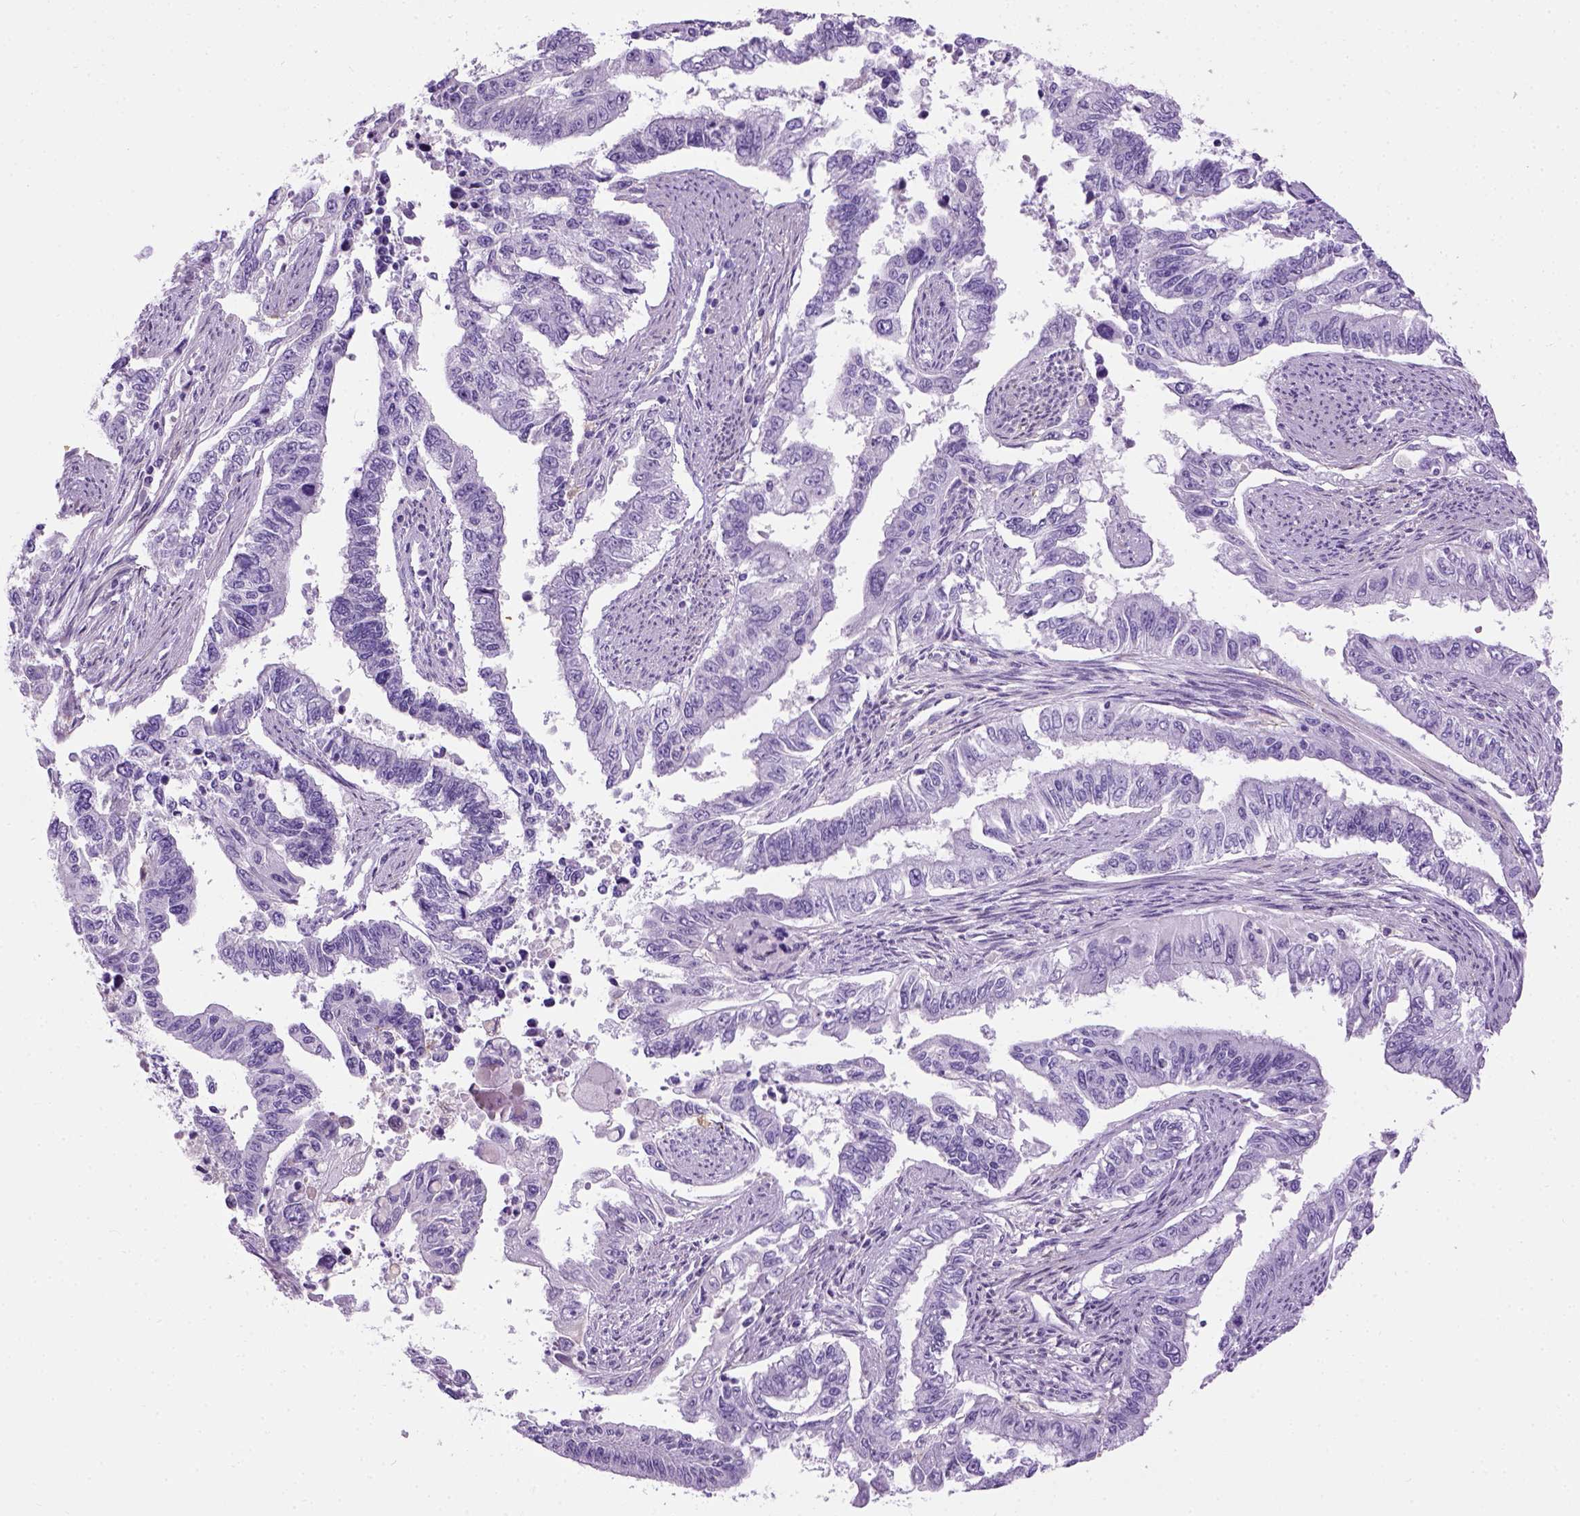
{"staining": {"intensity": "negative", "quantity": "none", "location": "none"}, "tissue": "endometrial cancer", "cell_type": "Tumor cells", "image_type": "cancer", "snomed": [{"axis": "morphology", "description": "Adenocarcinoma, NOS"}, {"axis": "topography", "description": "Uterus"}], "caption": "There is no significant positivity in tumor cells of endometrial adenocarcinoma.", "gene": "GABRB2", "patient": {"sex": "female", "age": 59}}